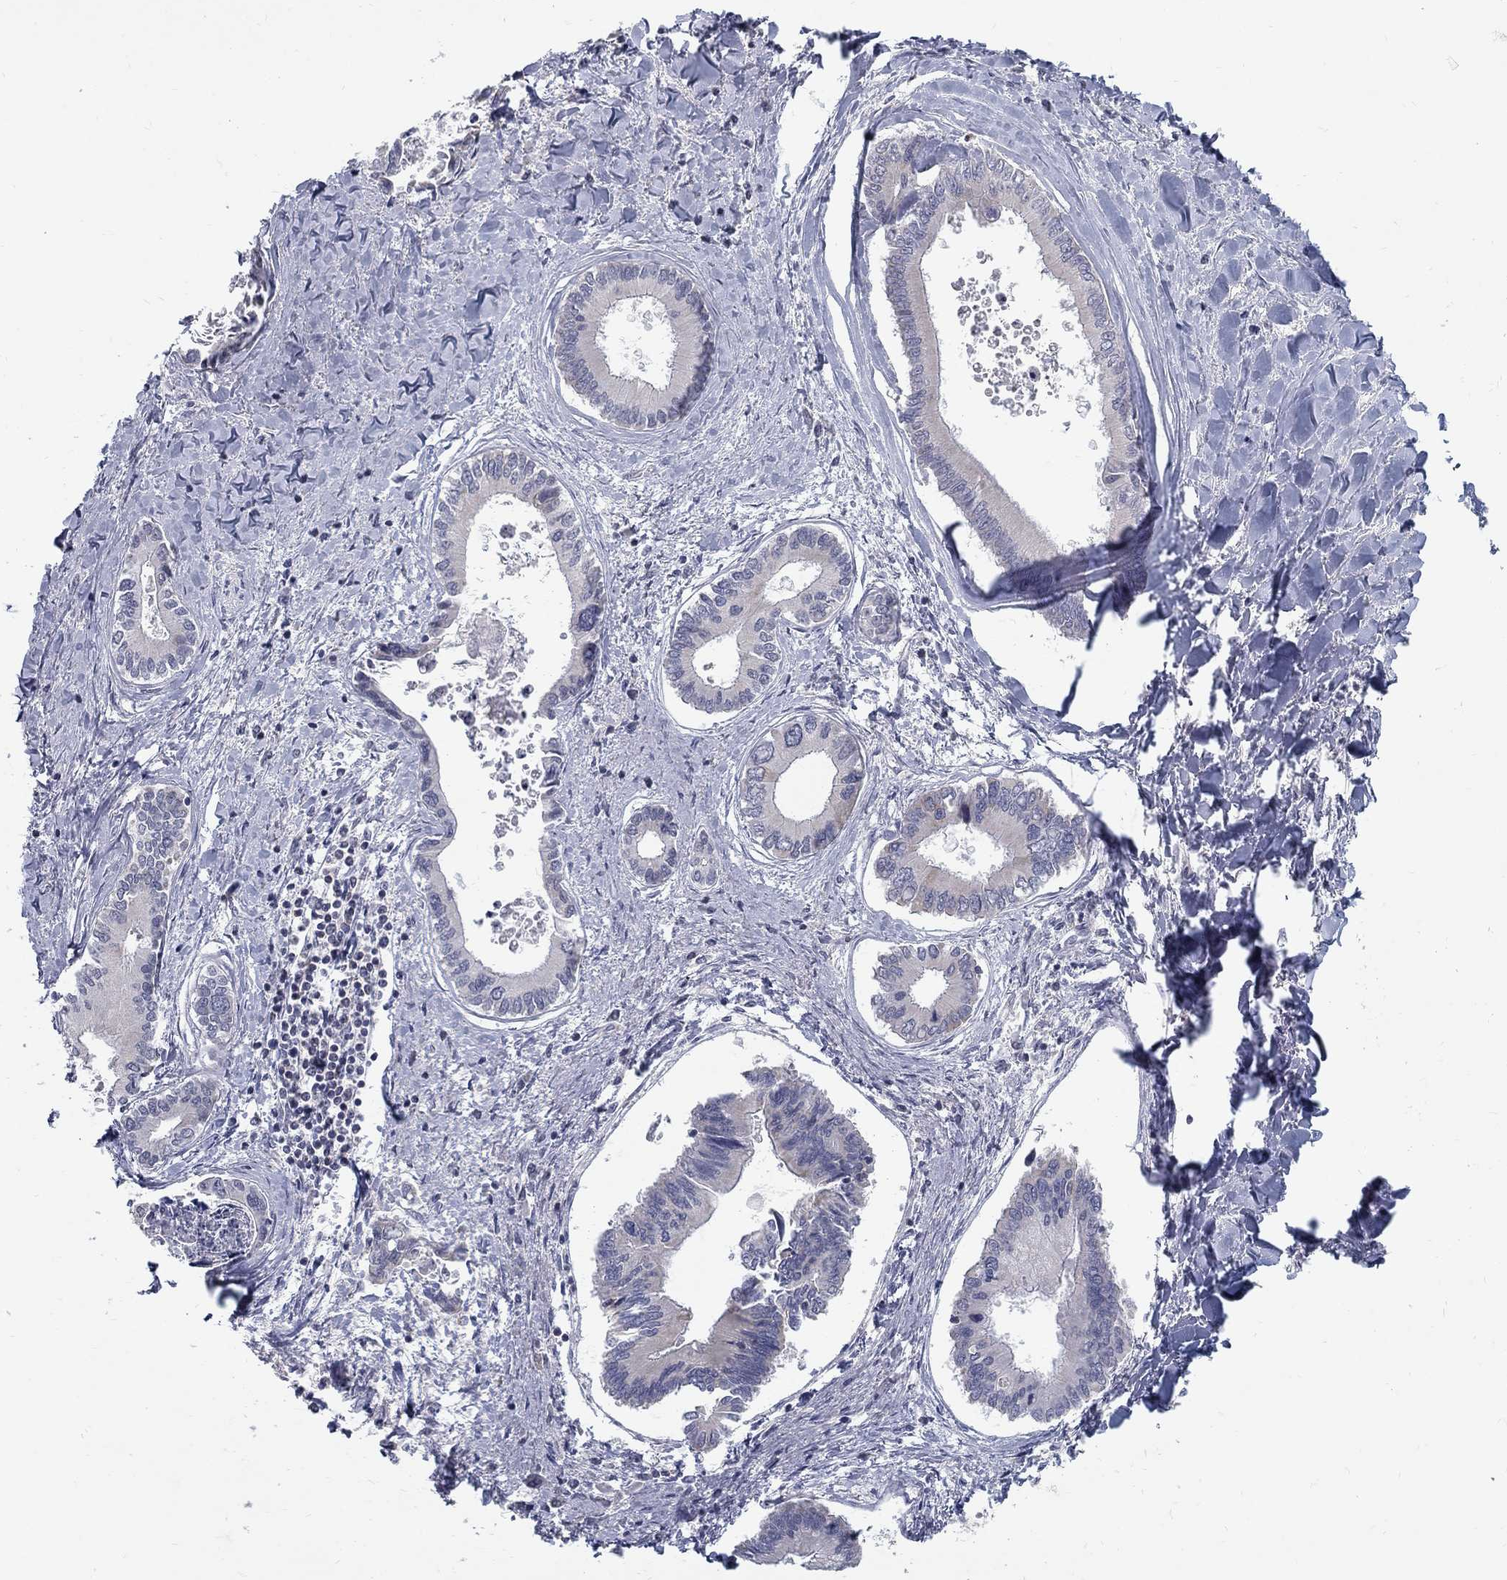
{"staining": {"intensity": "negative", "quantity": "none", "location": "none"}, "tissue": "liver cancer", "cell_type": "Tumor cells", "image_type": "cancer", "snomed": [{"axis": "morphology", "description": "Cholangiocarcinoma"}, {"axis": "topography", "description": "Liver"}], "caption": "High power microscopy micrograph of an IHC image of liver cholangiocarcinoma, revealing no significant positivity in tumor cells. (Immunohistochemistry (ihc), brightfield microscopy, high magnification).", "gene": "GCFC2", "patient": {"sex": "male", "age": 66}}